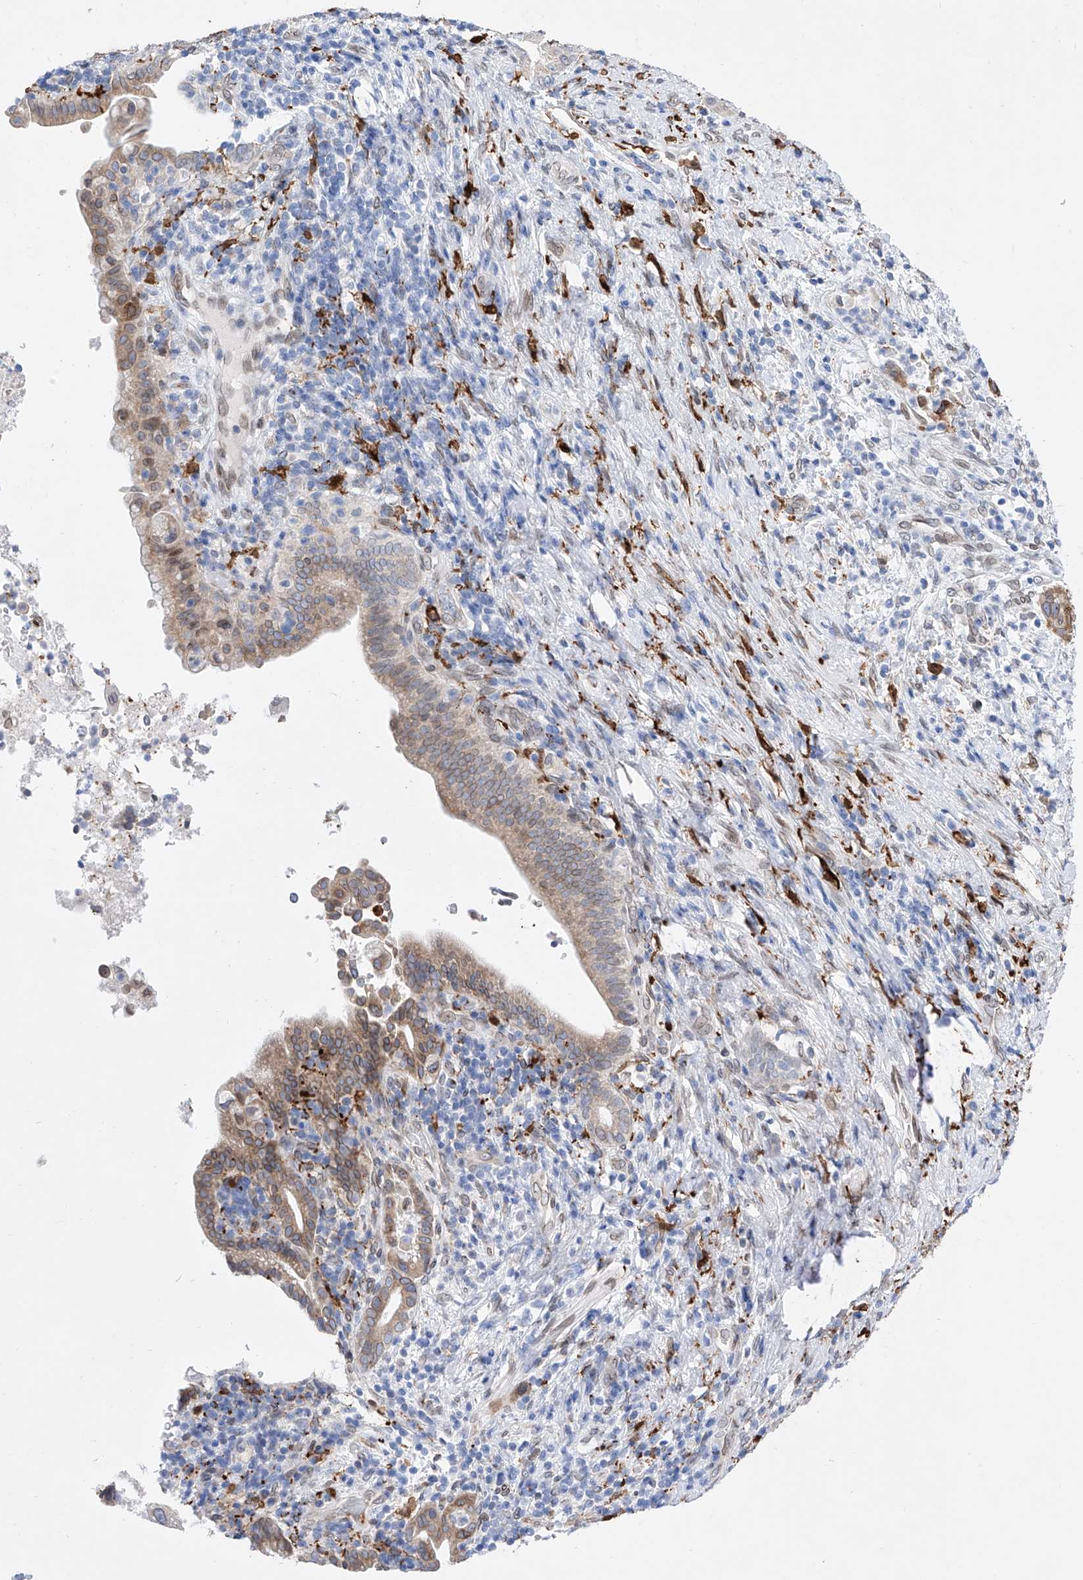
{"staining": {"intensity": "weak", "quantity": "25%-75%", "location": "cytoplasmic/membranous,nuclear"}, "tissue": "liver cancer", "cell_type": "Tumor cells", "image_type": "cancer", "snomed": [{"axis": "morphology", "description": "Cholangiocarcinoma"}, {"axis": "topography", "description": "Liver"}], "caption": "IHC image of human liver cancer (cholangiocarcinoma) stained for a protein (brown), which shows low levels of weak cytoplasmic/membranous and nuclear staining in approximately 25%-75% of tumor cells.", "gene": "LCLAT1", "patient": {"sex": "female", "age": 54}}